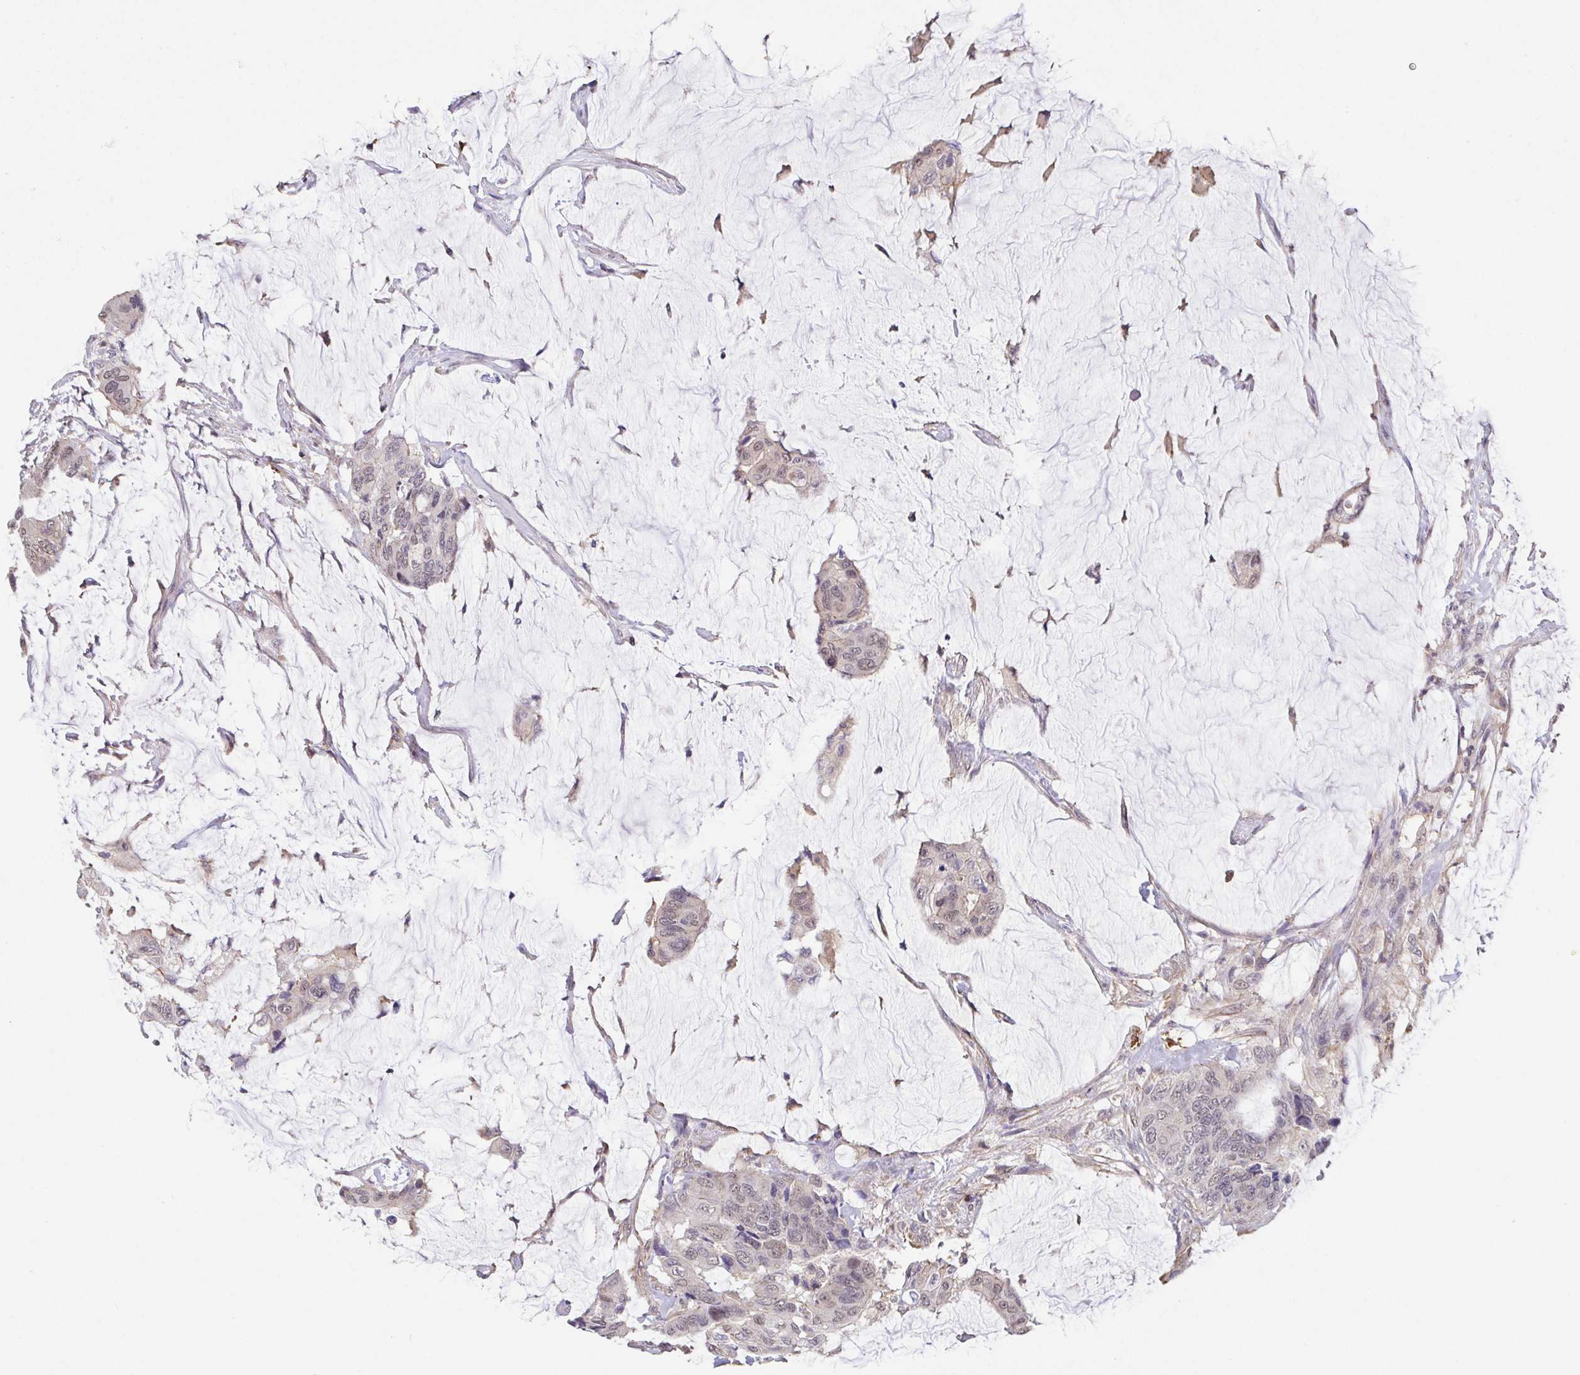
{"staining": {"intensity": "weak", "quantity": "<25%", "location": "nuclear"}, "tissue": "colorectal cancer", "cell_type": "Tumor cells", "image_type": "cancer", "snomed": [{"axis": "morphology", "description": "Adenocarcinoma, NOS"}, {"axis": "topography", "description": "Rectum"}], "caption": "This is an immunohistochemistry photomicrograph of human colorectal adenocarcinoma. There is no expression in tumor cells.", "gene": "PREPL", "patient": {"sex": "female", "age": 59}}